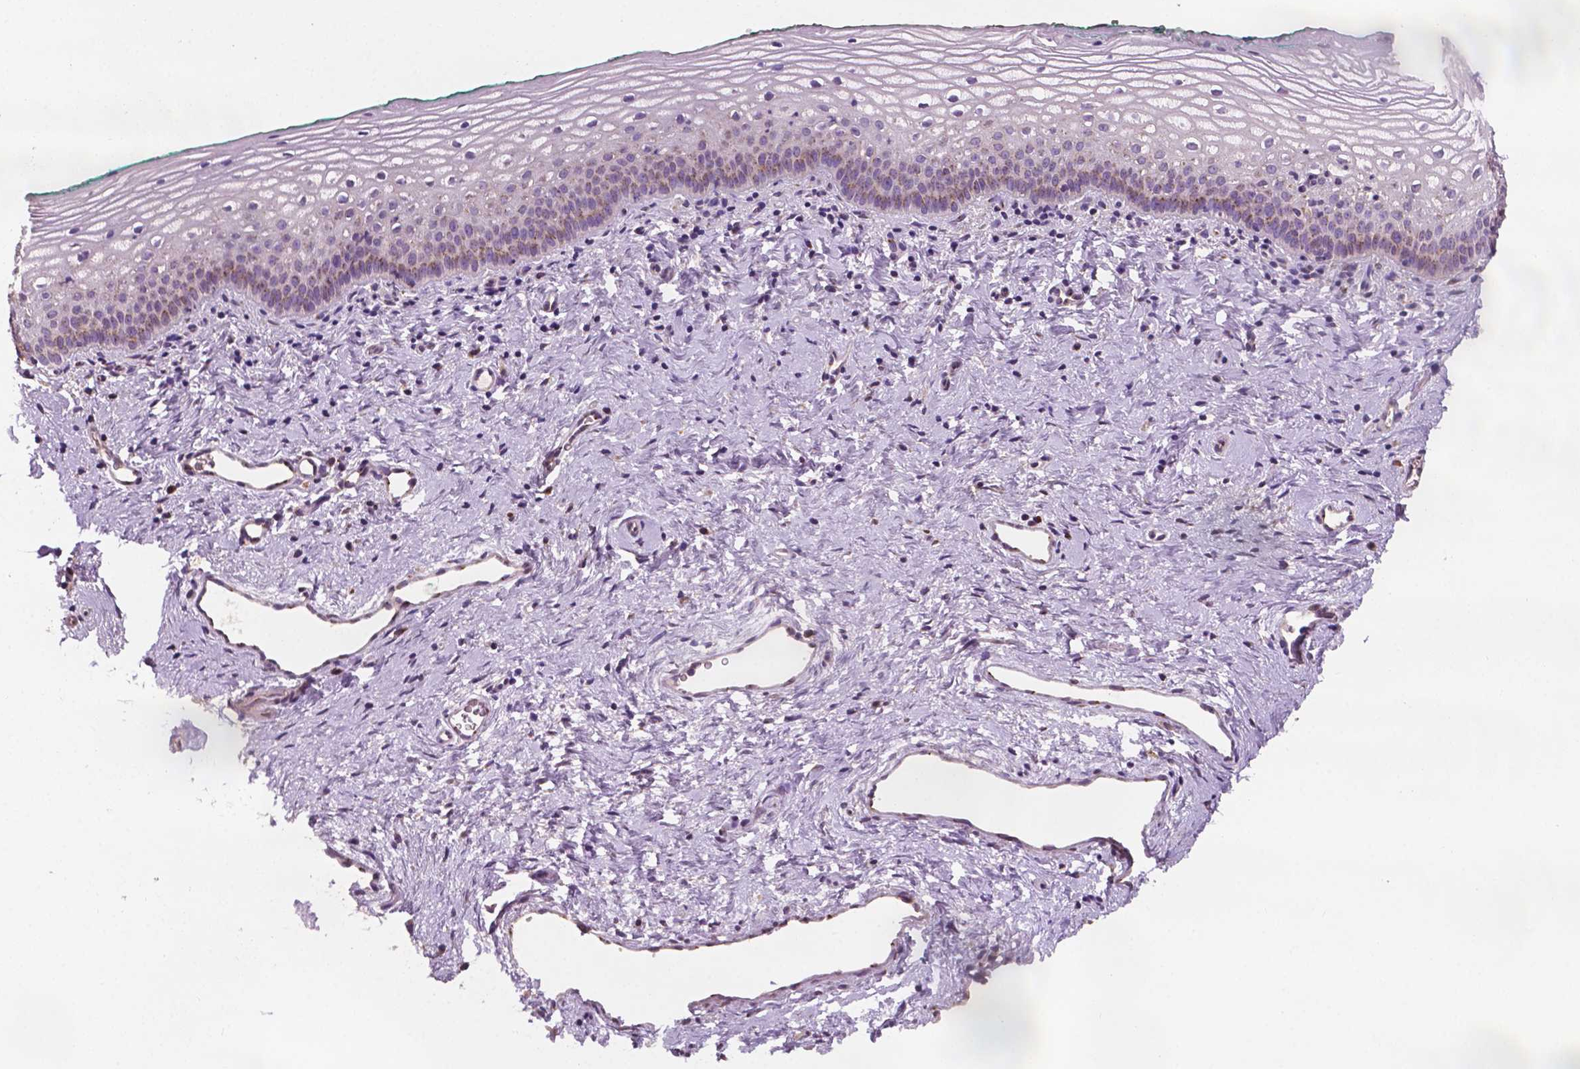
{"staining": {"intensity": "weak", "quantity": "25%-75%", "location": "cytoplasmic/membranous"}, "tissue": "vagina", "cell_type": "Squamous epithelial cells", "image_type": "normal", "snomed": [{"axis": "morphology", "description": "Normal tissue, NOS"}, {"axis": "topography", "description": "Vagina"}], "caption": "About 25%-75% of squamous epithelial cells in unremarkable vagina show weak cytoplasmic/membranous protein staining as visualized by brown immunohistochemical staining.", "gene": "EBAG9", "patient": {"sex": "female", "age": 44}}